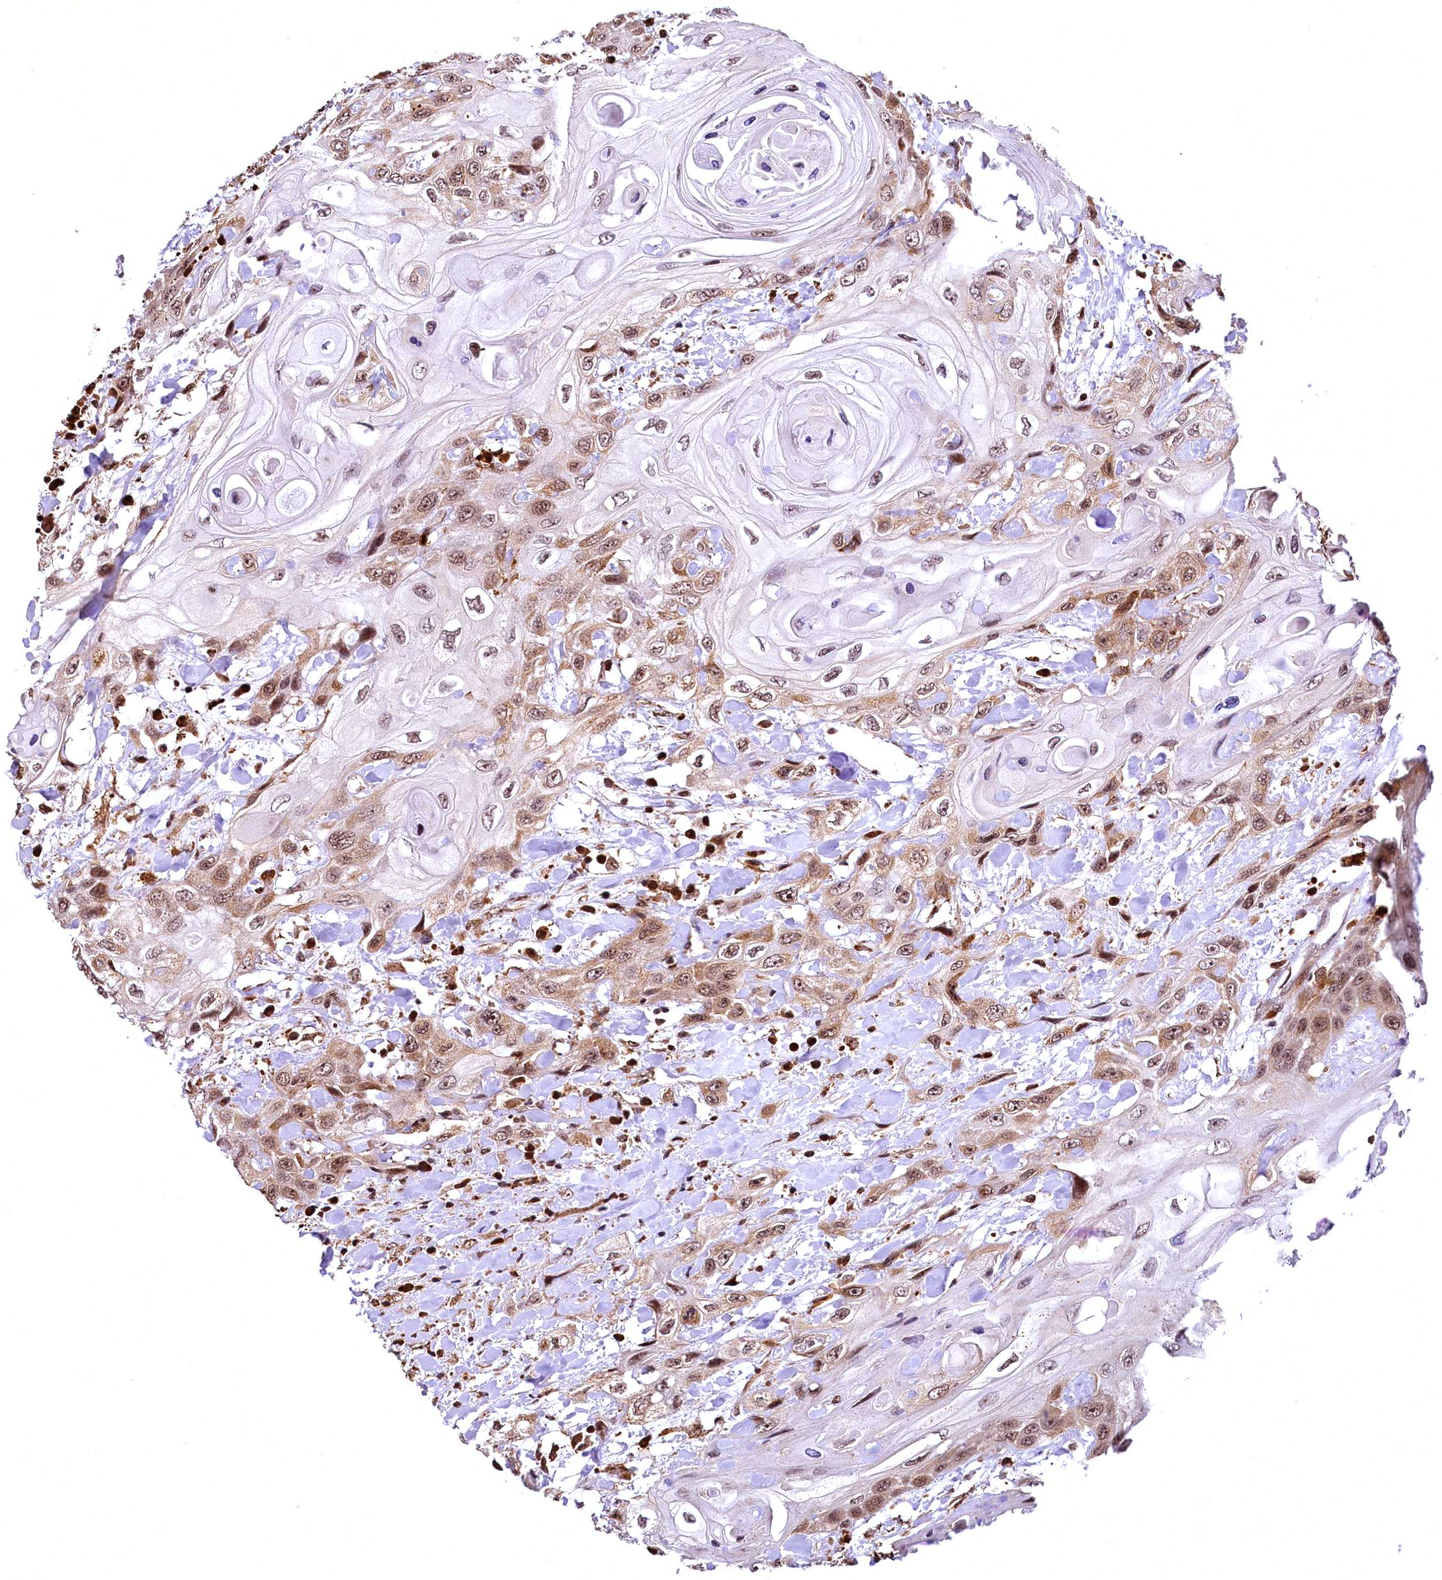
{"staining": {"intensity": "moderate", "quantity": "25%-75%", "location": "nuclear"}, "tissue": "head and neck cancer", "cell_type": "Tumor cells", "image_type": "cancer", "snomed": [{"axis": "morphology", "description": "Squamous cell carcinoma, NOS"}, {"axis": "topography", "description": "Head-Neck"}], "caption": "Immunohistochemistry (IHC) micrograph of neoplastic tissue: human head and neck cancer (squamous cell carcinoma) stained using immunohistochemistry (IHC) demonstrates medium levels of moderate protein expression localized specifically in the nuclear of tumor cells, appearing as a nuclear brown color.", "gene": "PDS5B", "patient": {"sex": "female", "age": 43}}